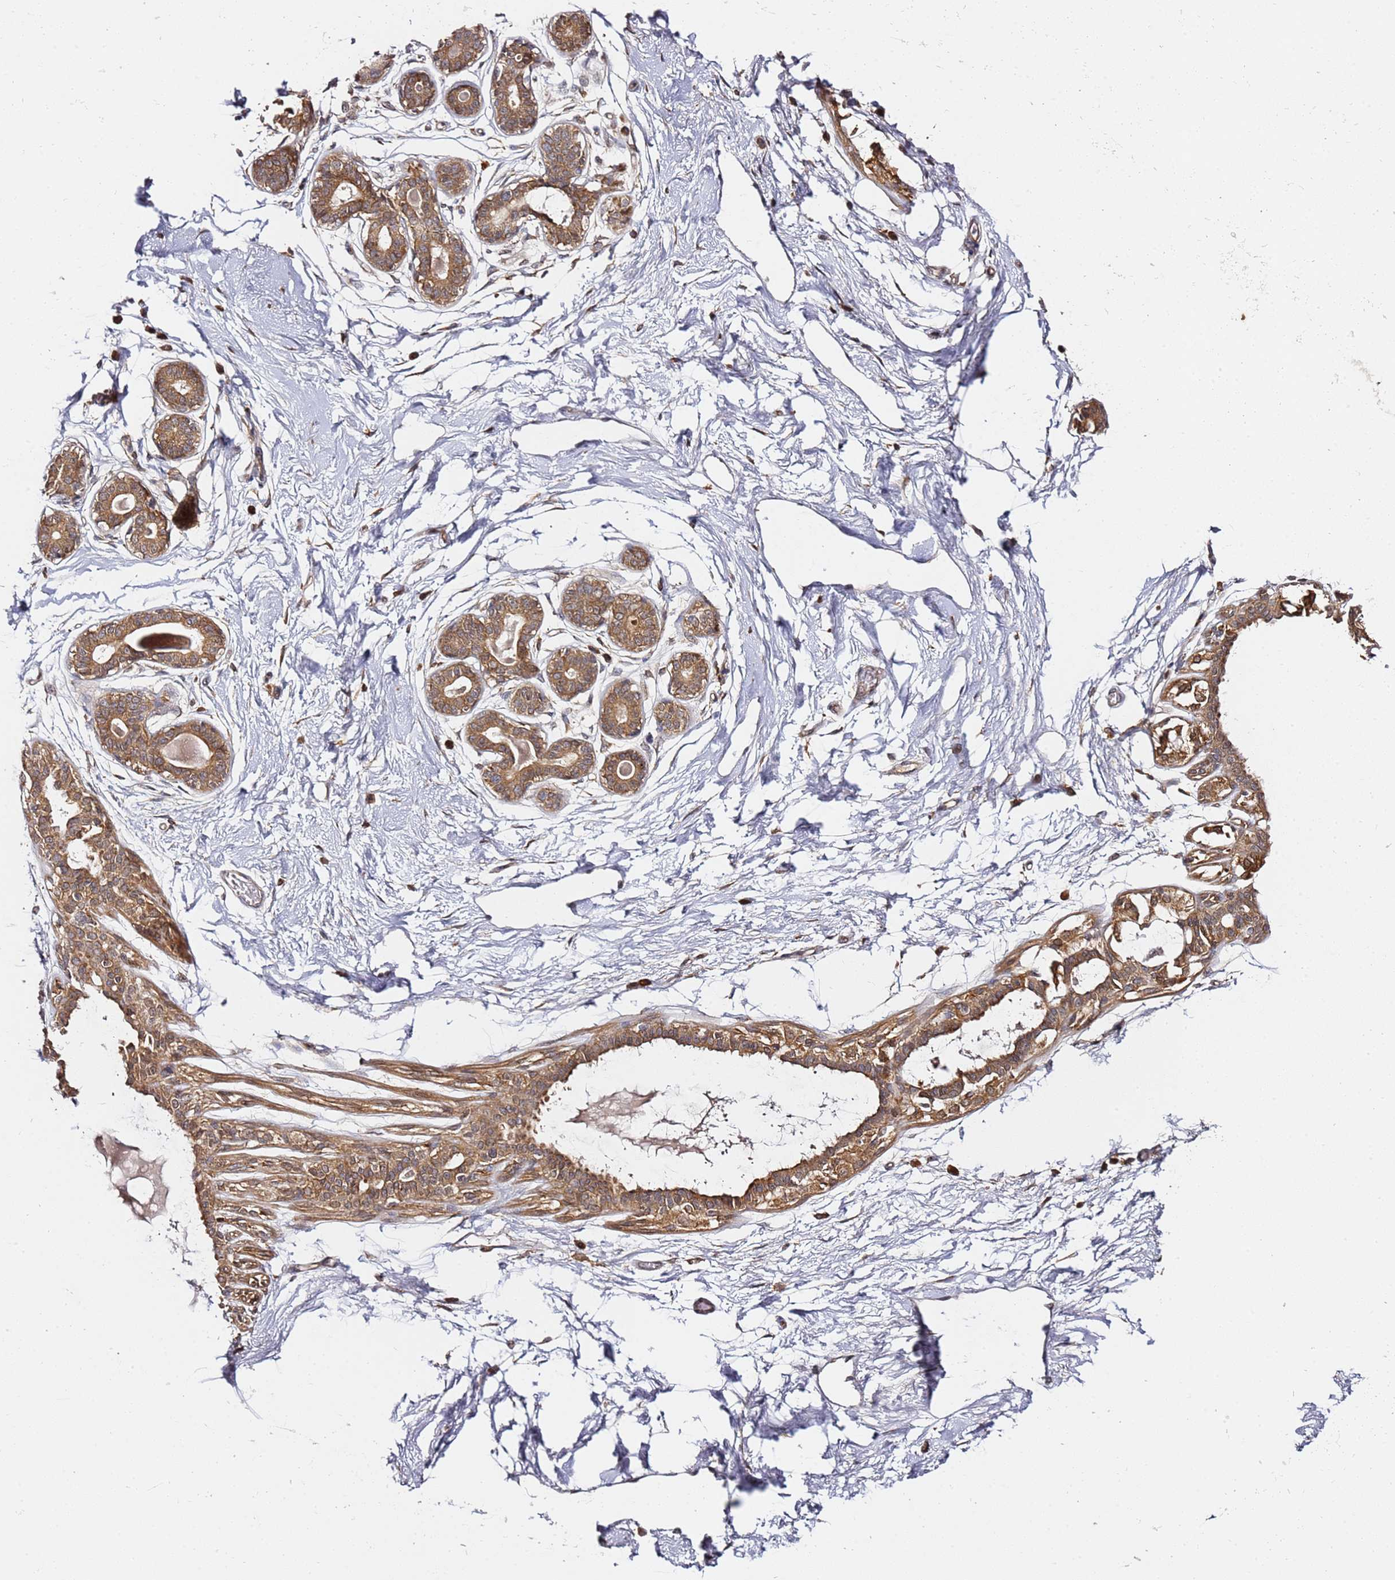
{"staining": {"intensity": "moderate", "quantity": ">75%", "location": "cytoplasmic/membranous"}, "tissue": "breast", "cell_type": "Adipocytes", "image_type": "normal", "snomed": [{"axis": "morphology", "description": "Normal tissue, NOS"}, {"axis": "topography", "description": "Breast"}], "caption": "DAB immunohistochemical staining of unremarkable breast exhibits moderate cytoplasmic/membranous protein positivity in approximately >75% of adipocytes.", "gene": "PRKAB2", "patient": {"sex": "female", "age": 45}}